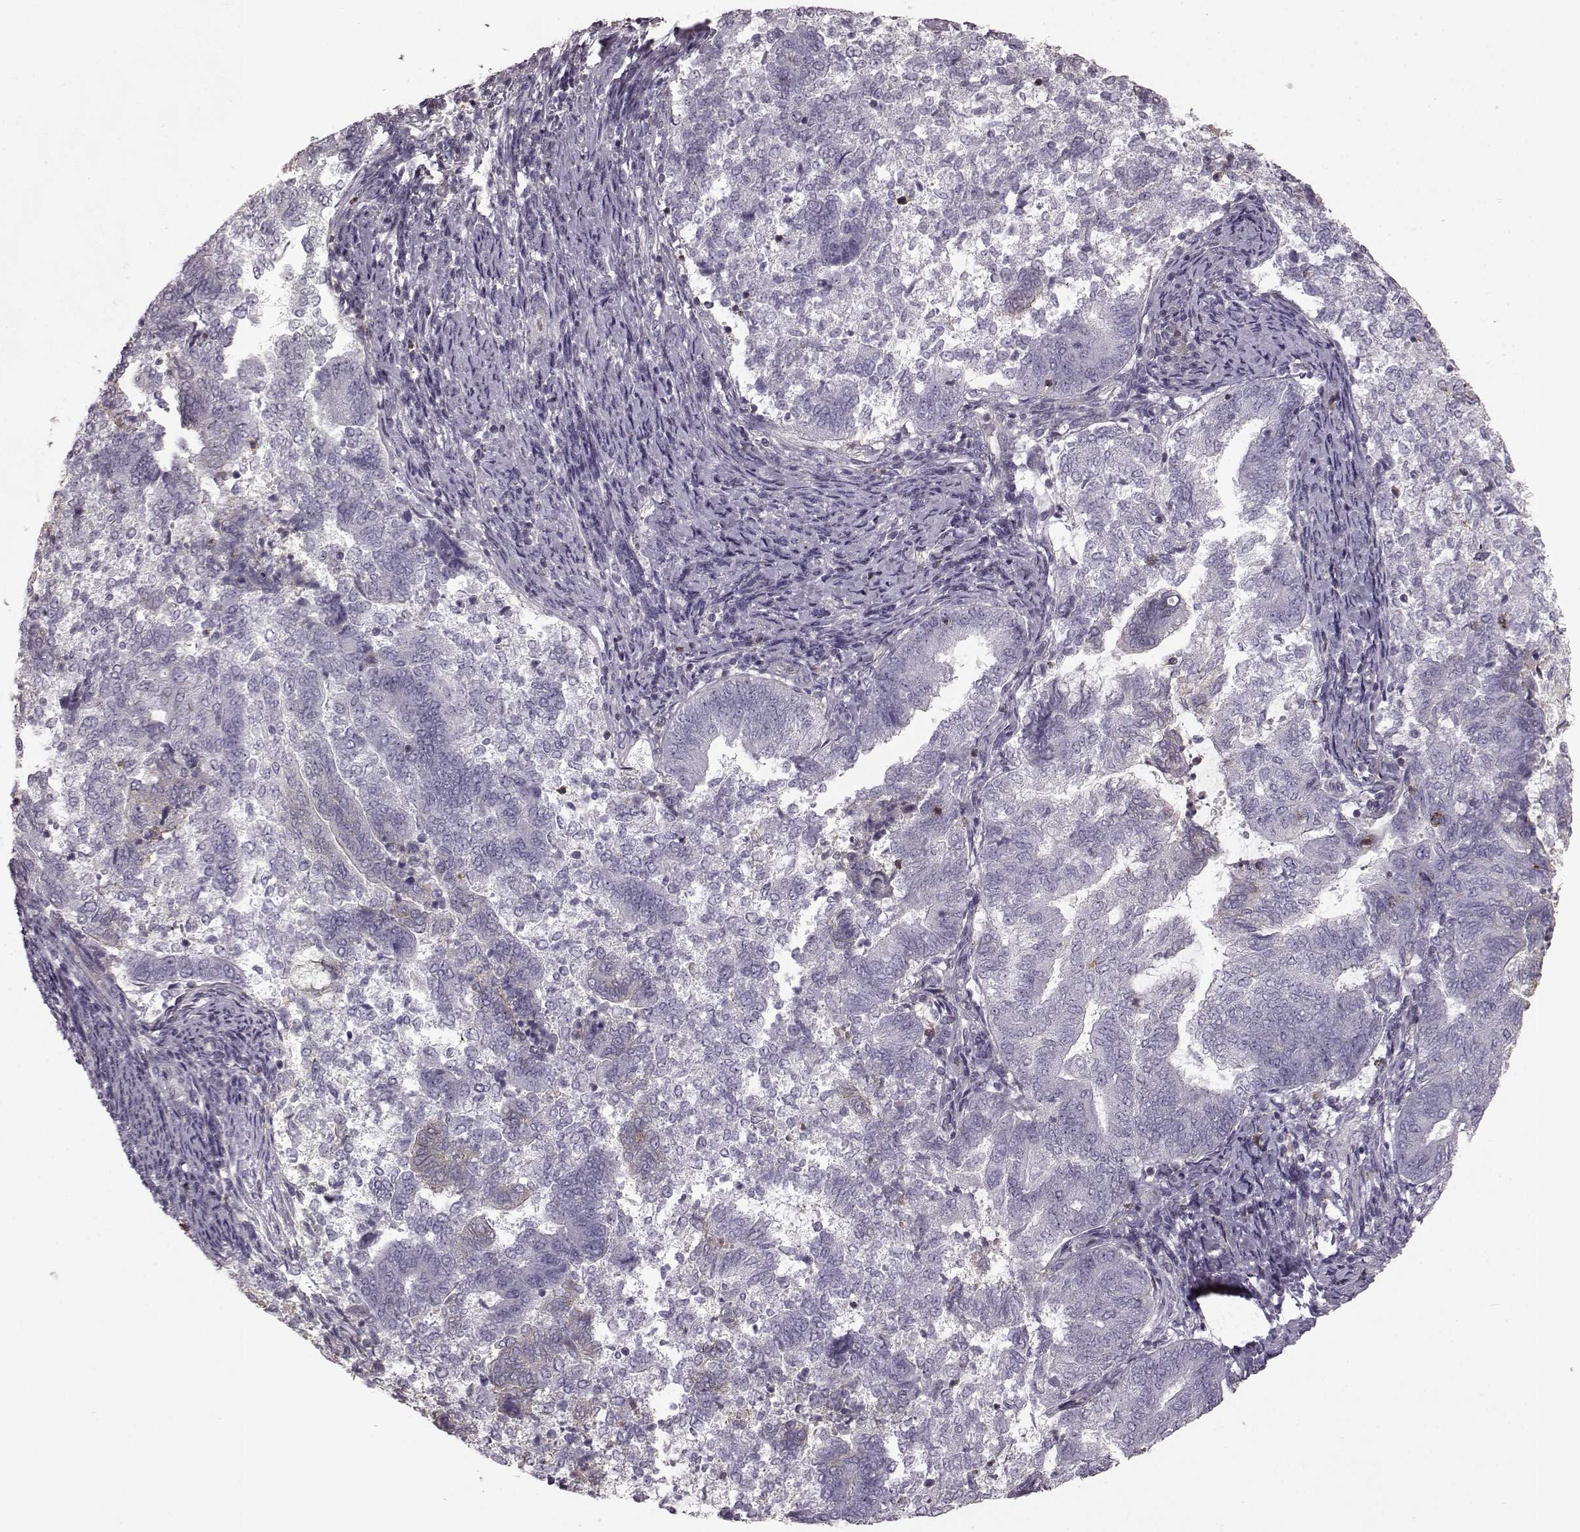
{"staining": {"intensity": "negative", "quantity": "none", "location": "none"}, "tissue": "endometrial cancer", "cell_type": "Tumor cells", "image_type": "cancer", "snomed": [{"axis": "morphology", "description": "Adenocarcinoma, NOS"}, {"axis": "topography", "description": "Endometrium"}], "caption": "The immunohistochemistry (IHC) micrograph has no significant staining in tumor cells of endometrial cancer tissue.", "gene": "PDCD1", "patient": {"sex": "female", "age": 65}}